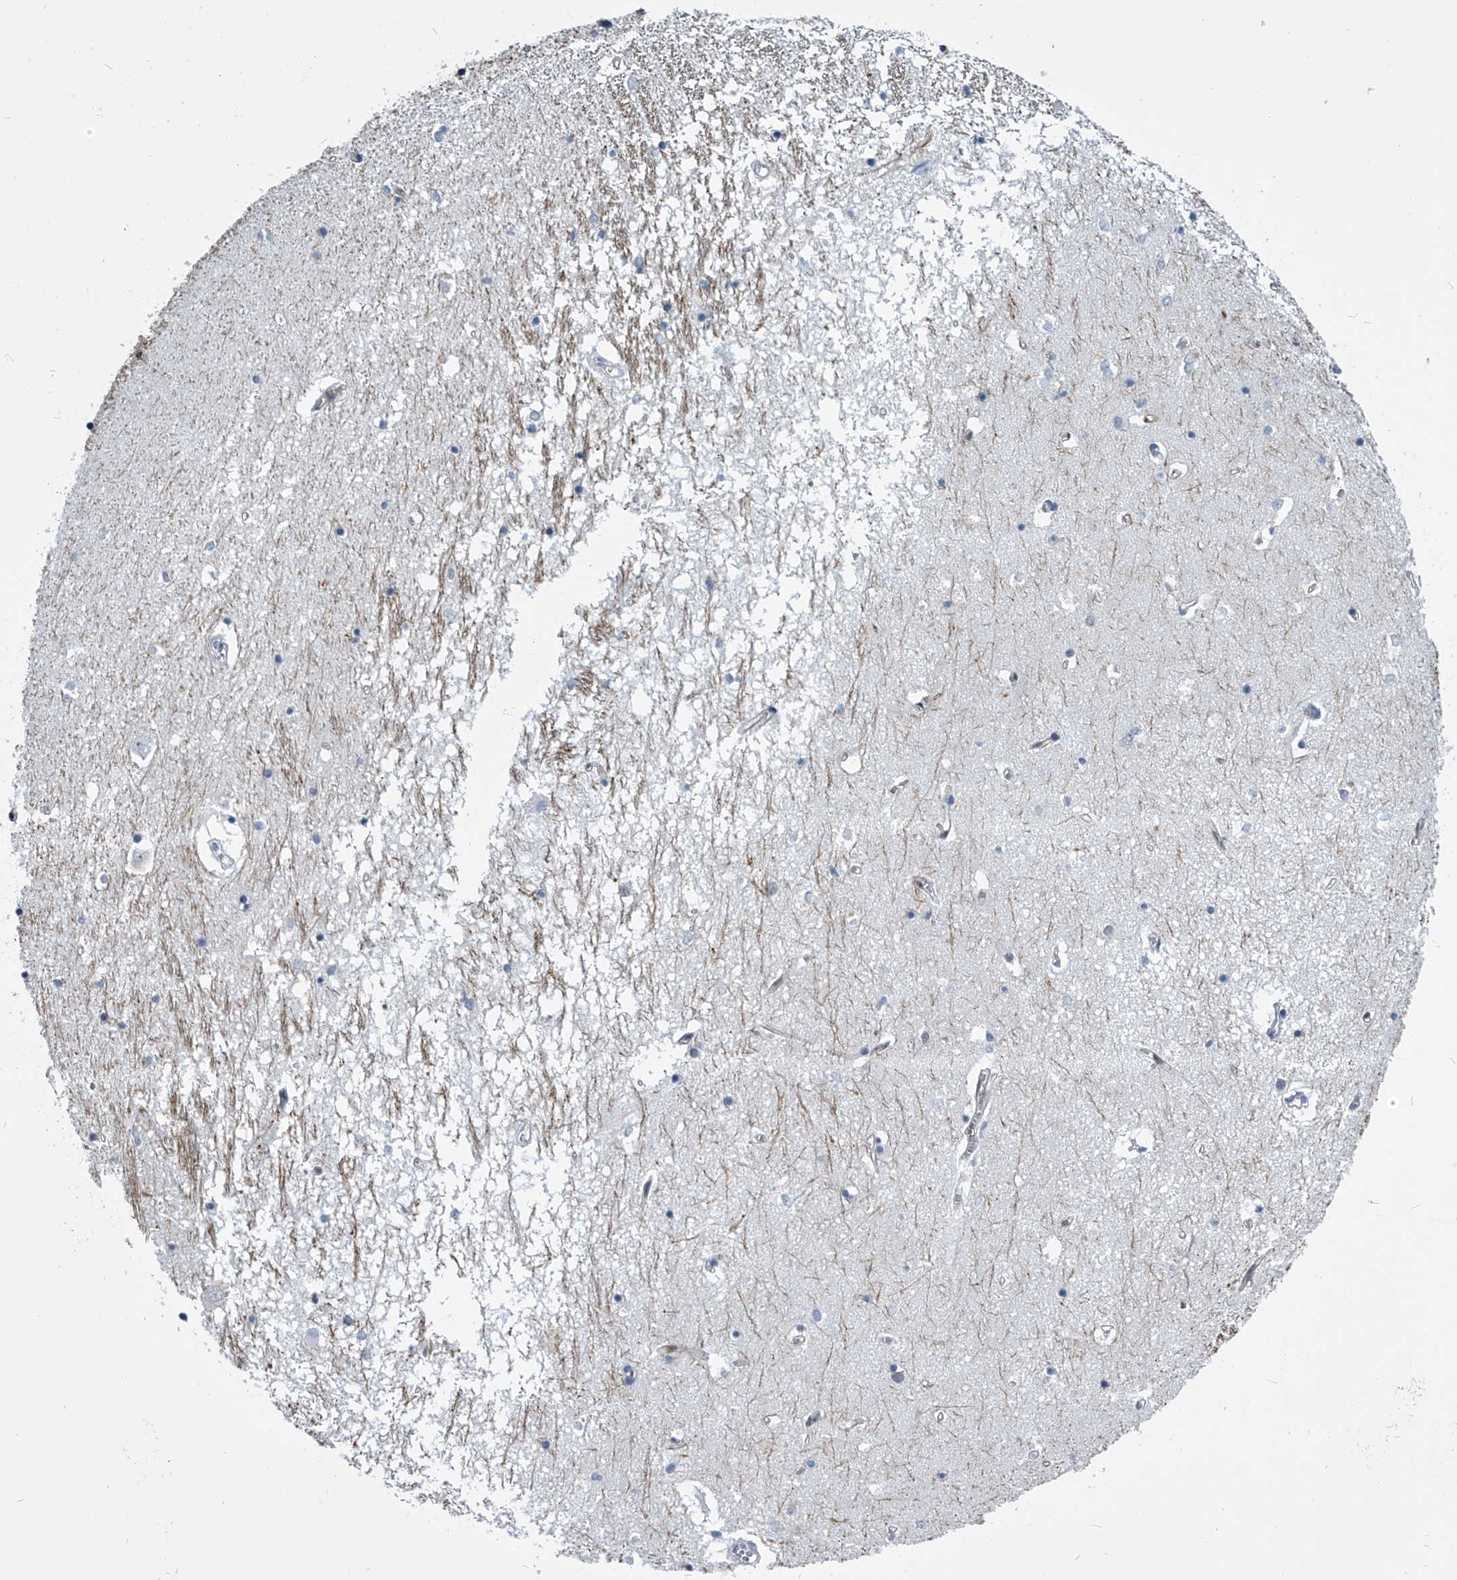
{"staining": {"intensity": "negative", "quantity": "none", "location": "none"}, "tissue": "hippocampus", "cell_type": "Glial cells", "image_type": "normal", "snomed": [{"axis": "morphology", "description": "Normal tissue, NOS"}, {"axis": "topography", "description": "Hippocampus"}], "caption": "Micrograph shows no significant protein expression in glial cells of normal hippocampus.", "gene": "PDXK", "patient": {"sex": "male", "age": 70}}